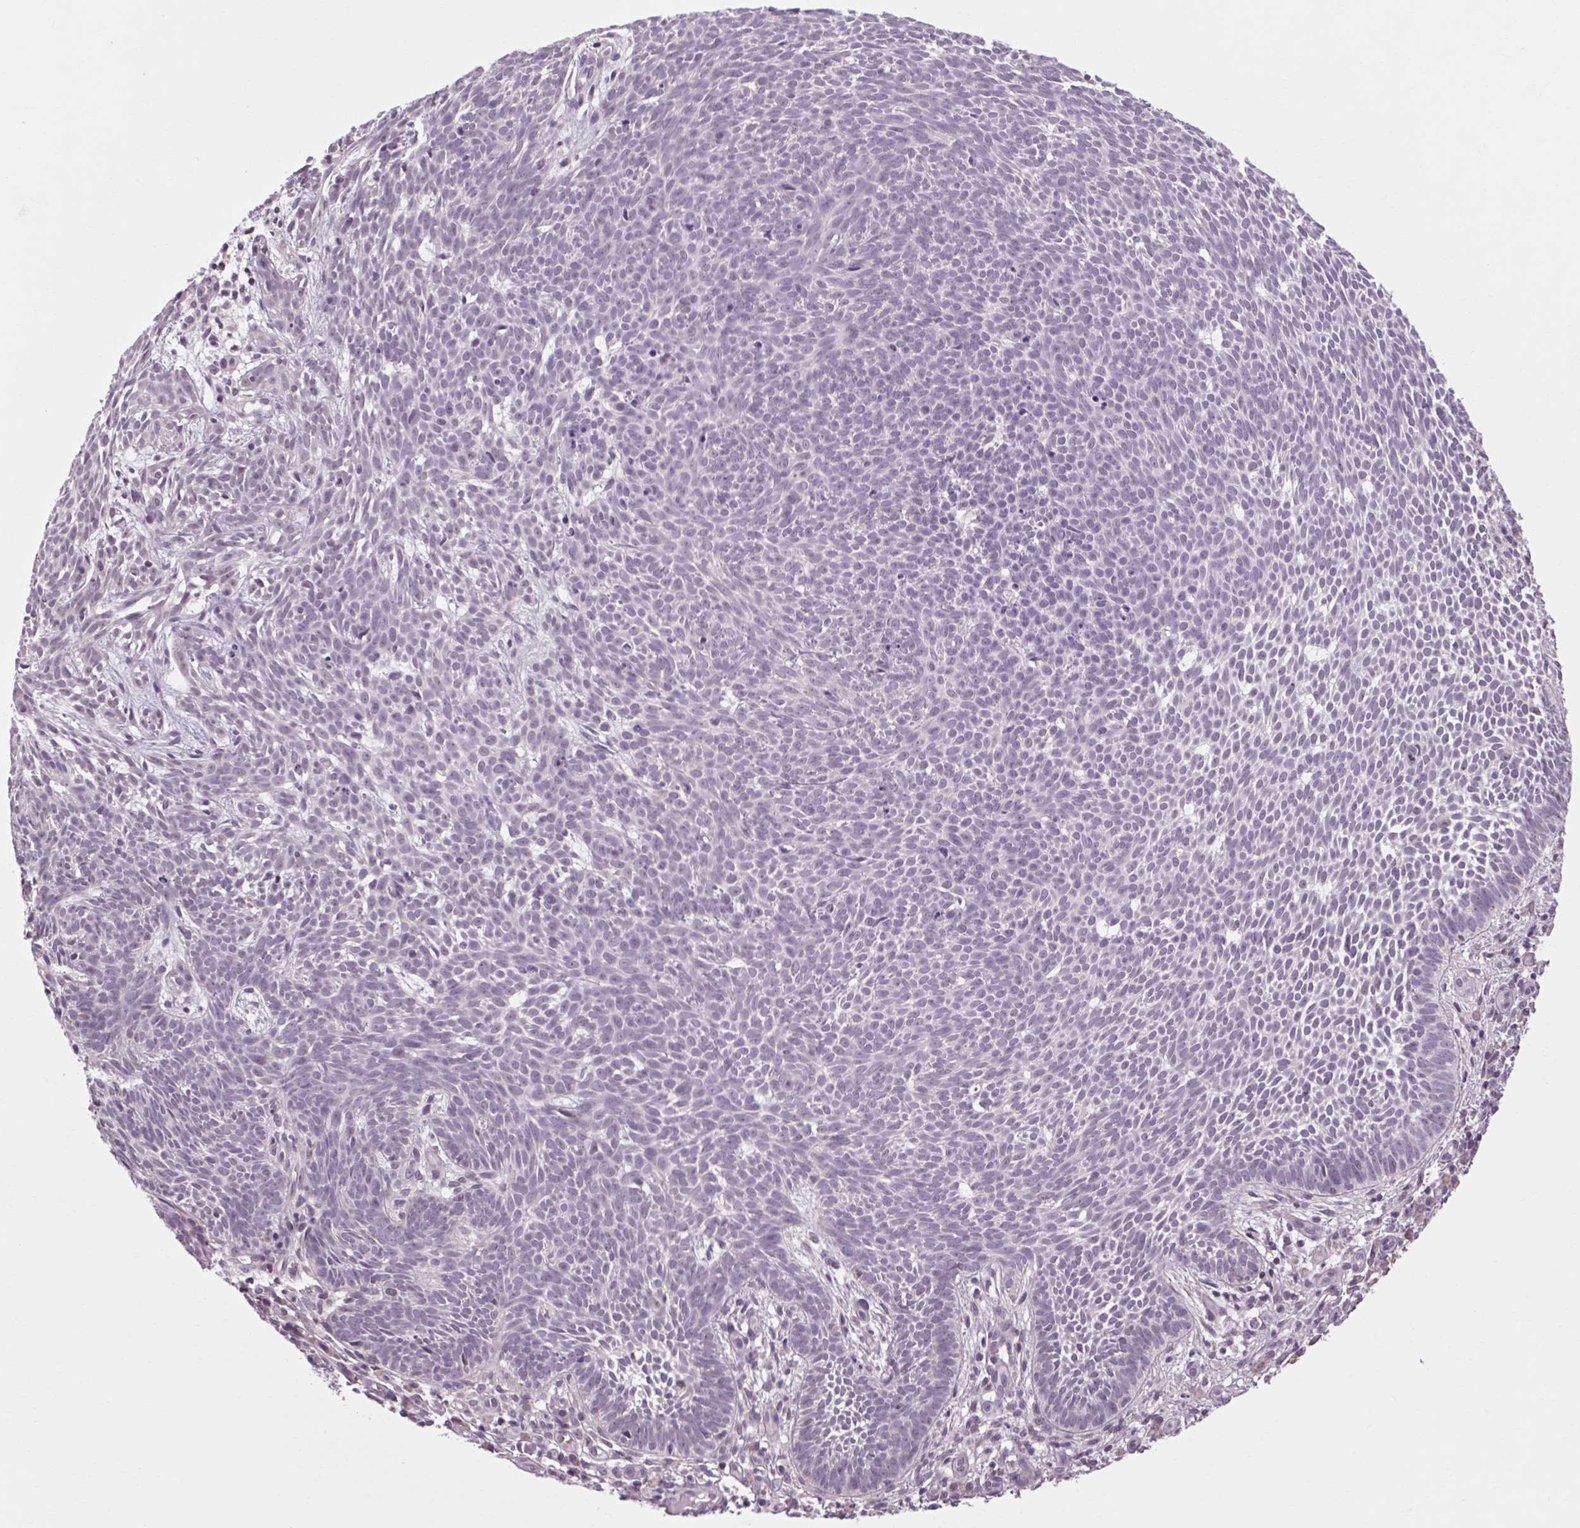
{"staining": {"intensity": "negative", "quantity": "none", "location": "none"}, "tissue": "skin cancer", "cell_type": "Tumor cells", "image_type": "cancer", "snomed": [{"axis": "morphology", "description": "Basal cell carcinoma"}, {"axis": "topography", "description": "Skin"}], "caption": "This is a histopathology image of immunohistochemistry (IHC) staining of skin cancer (basal cell carcinoma), which shows no staining in tumor cells.", "gene": "KLHL40", "patient": {"sex": "male", "age": 59}}